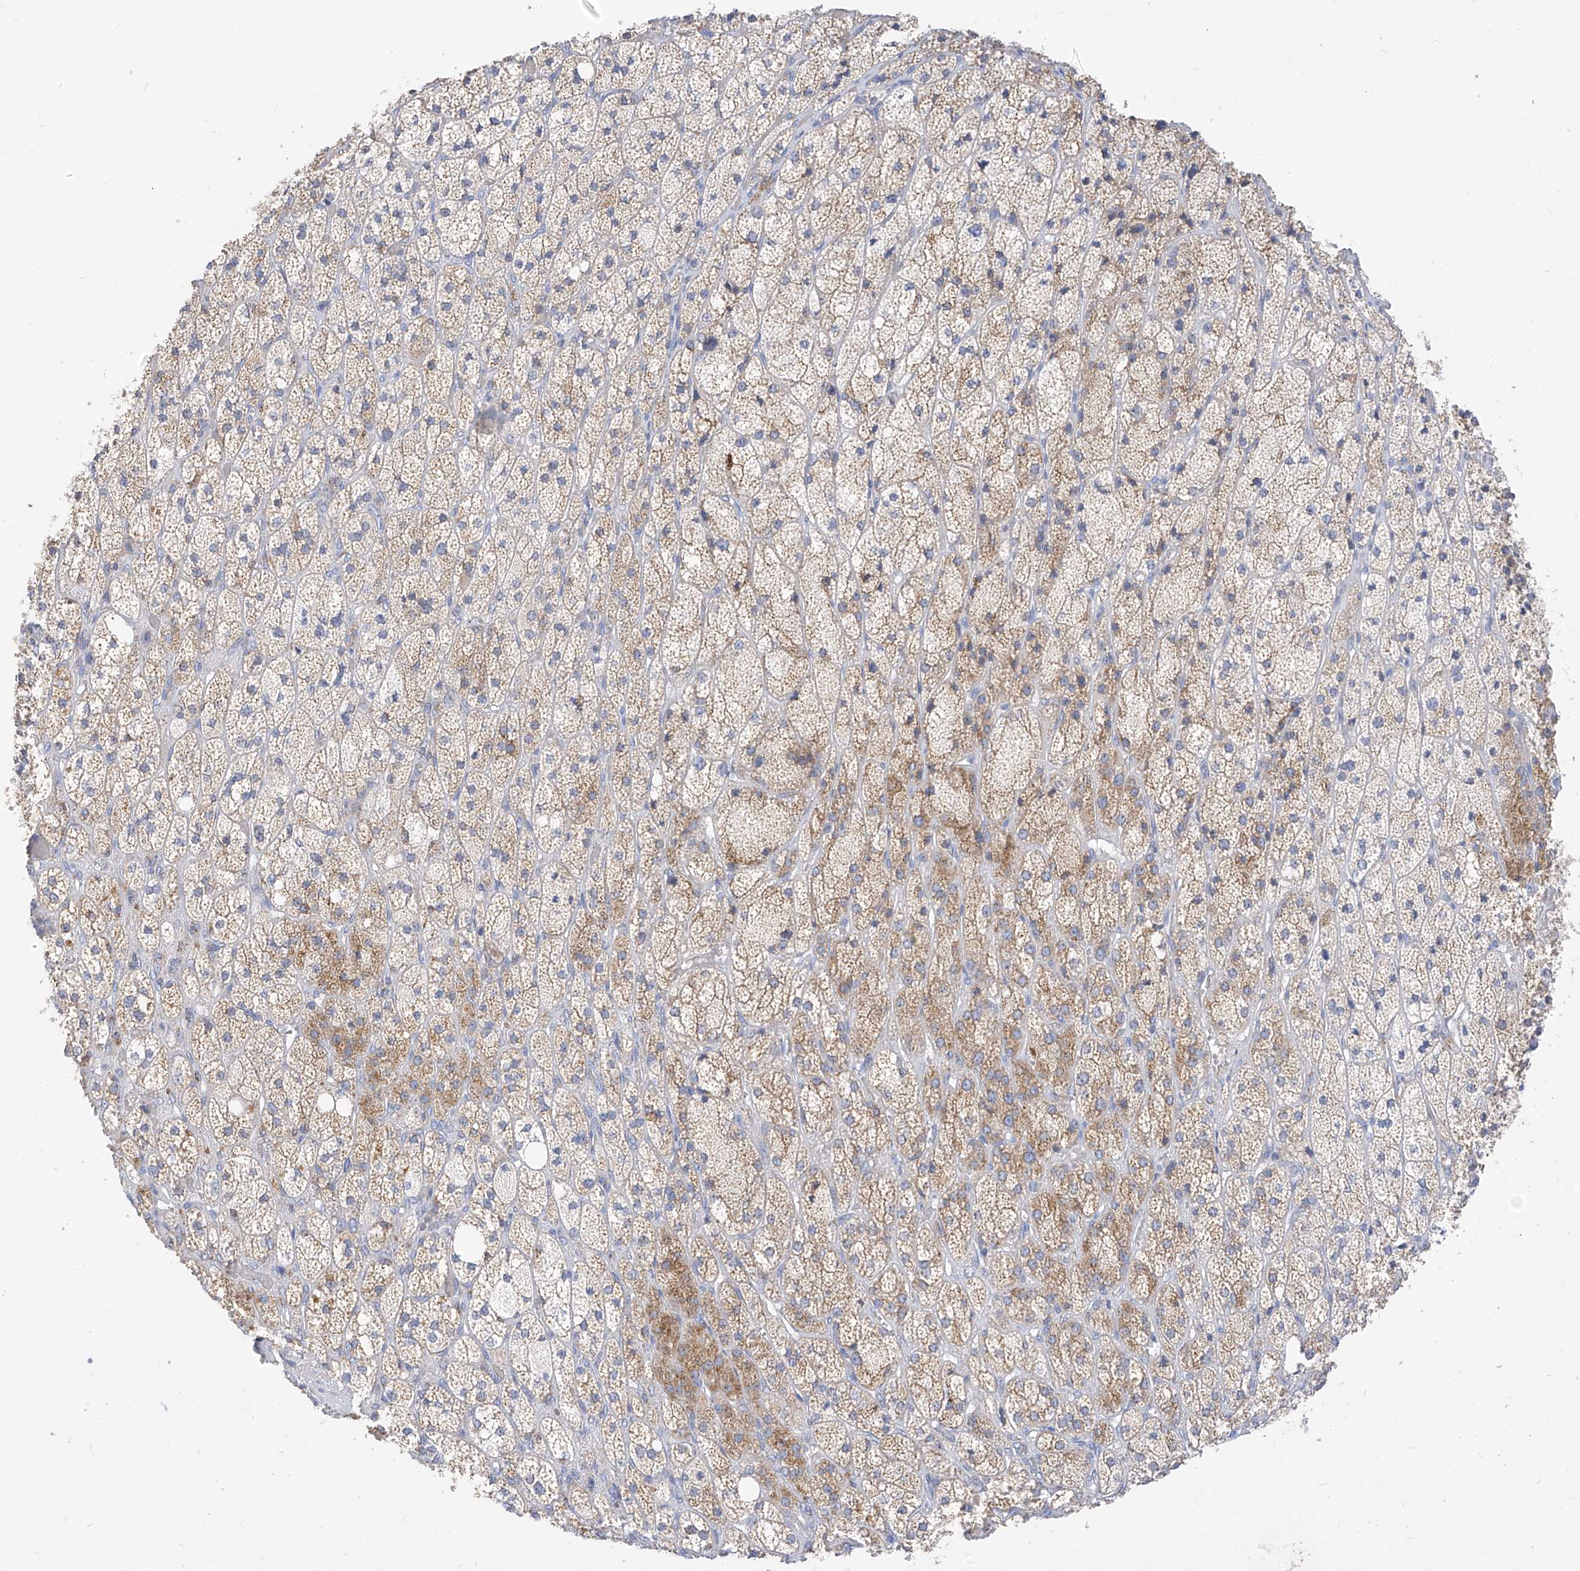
{"staining": {"intensity": "moderate", "quantity": "25%-75%", "location": "cytoplasmic/membranous"}, "tissue": "adrenal gland", "cell_type": "Glandular cells", "image_type": "normal", "snomed": [{"axis": "morphology", "description": "Normal tissue, NOS"}, {"axis": "topography", "description": "Adrenal gland"}], "caption": "Glandular cells show medium levels of moderate cytoplasmic/membranous expression in approximately 25%-75% of cells in normal adrenal gland.", "gene": "RASA2", "patient": {"sex": "male", "age": 61}}